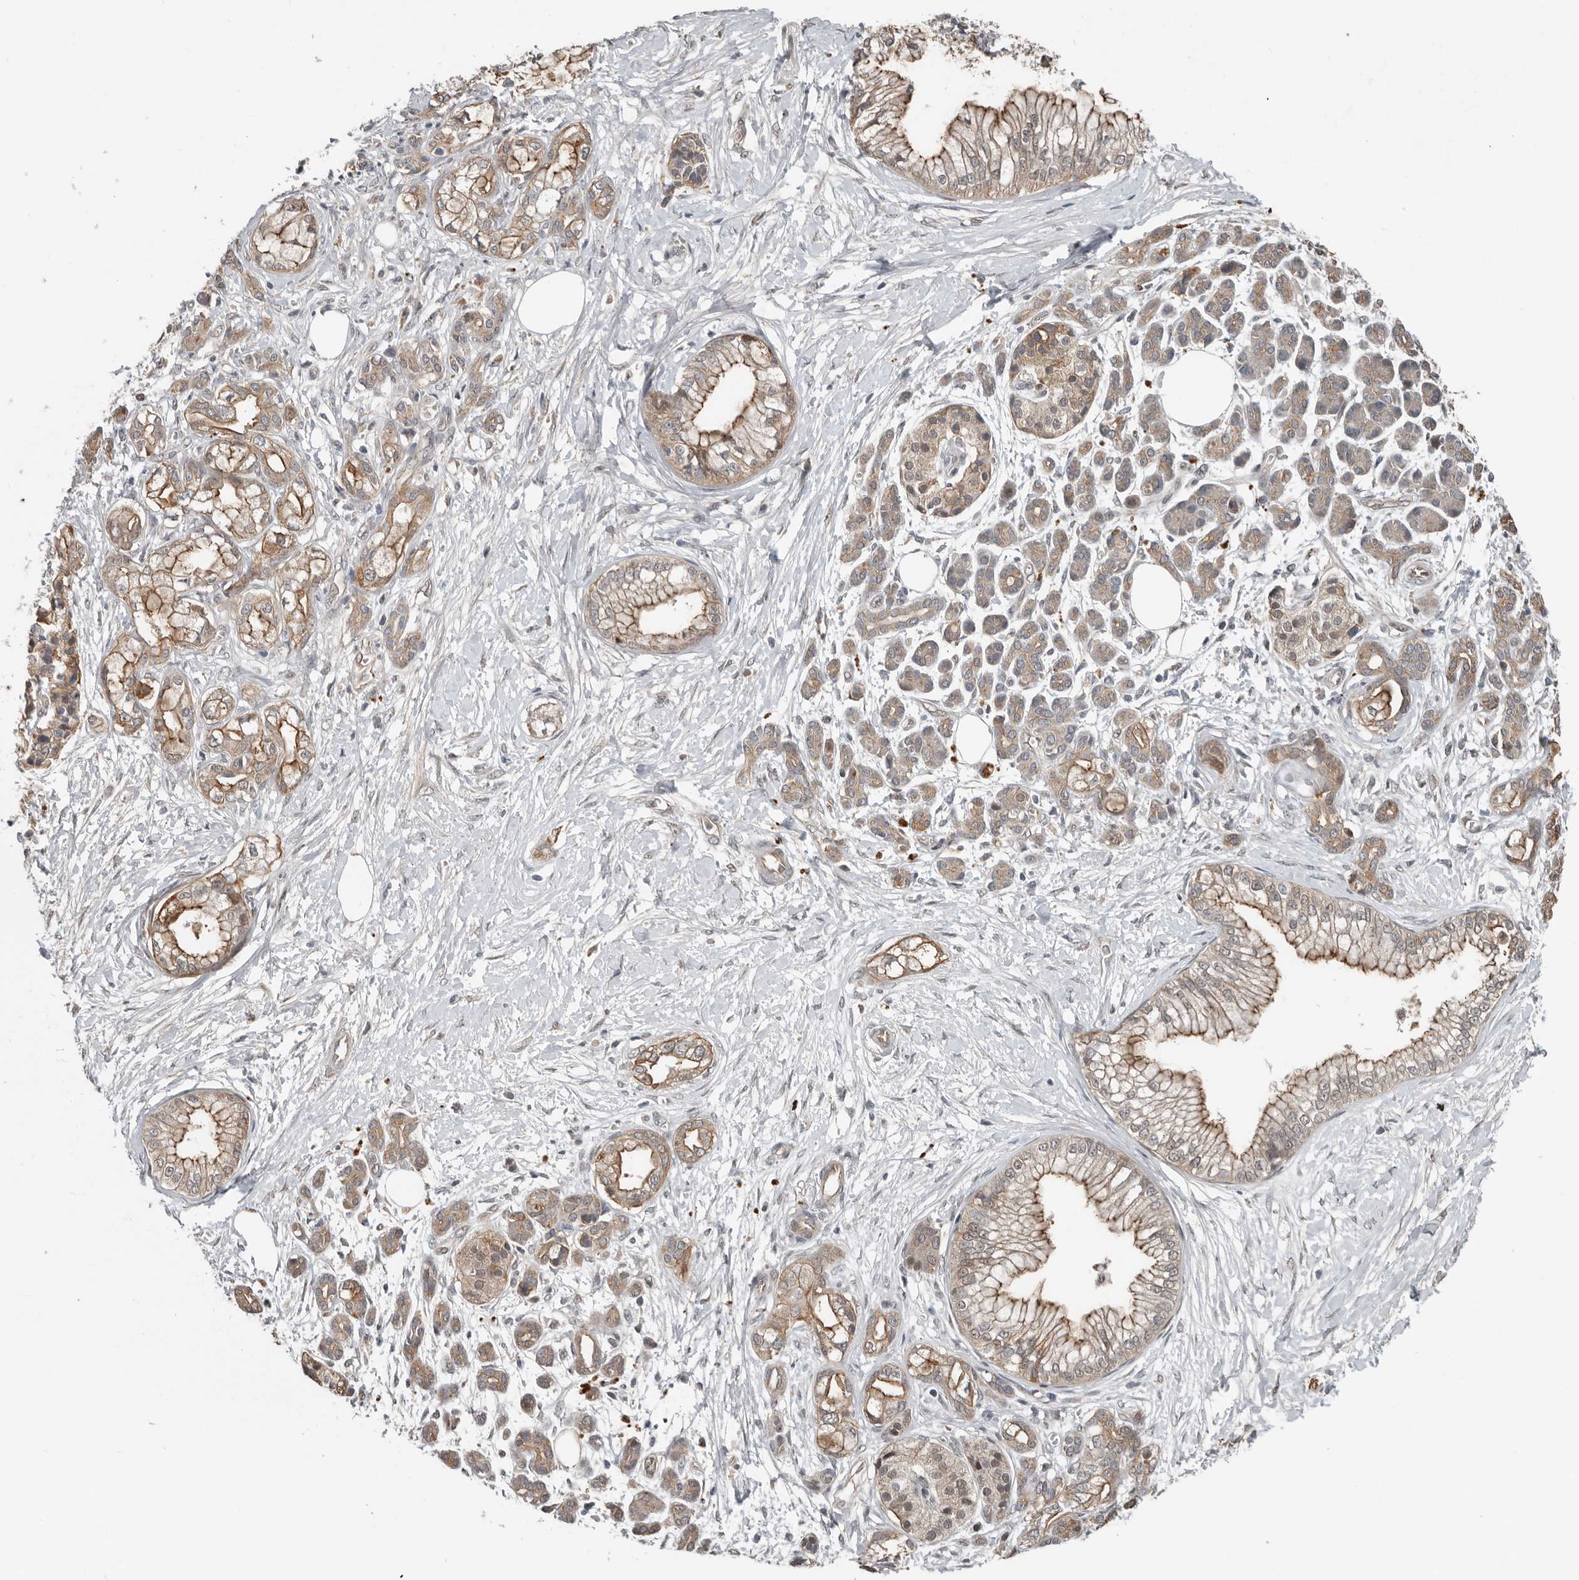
{"staining": {"intensity": "moderate", "quantity": ">75%", "location": "cytoplasmic/membranous"}, "tissue": "pancreatic cancer", "cell_type": "Tumor cells", "image_type": "cancer", "snomed": [{"axis": "morphology", "description": "Adenocarcinoma, NOS"}, {"axis": "topography", "description": "Pancreas"}], "caption": "Protein expression by immunohistochemistry shows moderate cytoplasmic/membranous staining in approximately >75% of tumor cells in pancreatic cancer.", "gene": "YOD1", "patient": {"sex": "male", "age": 68}}